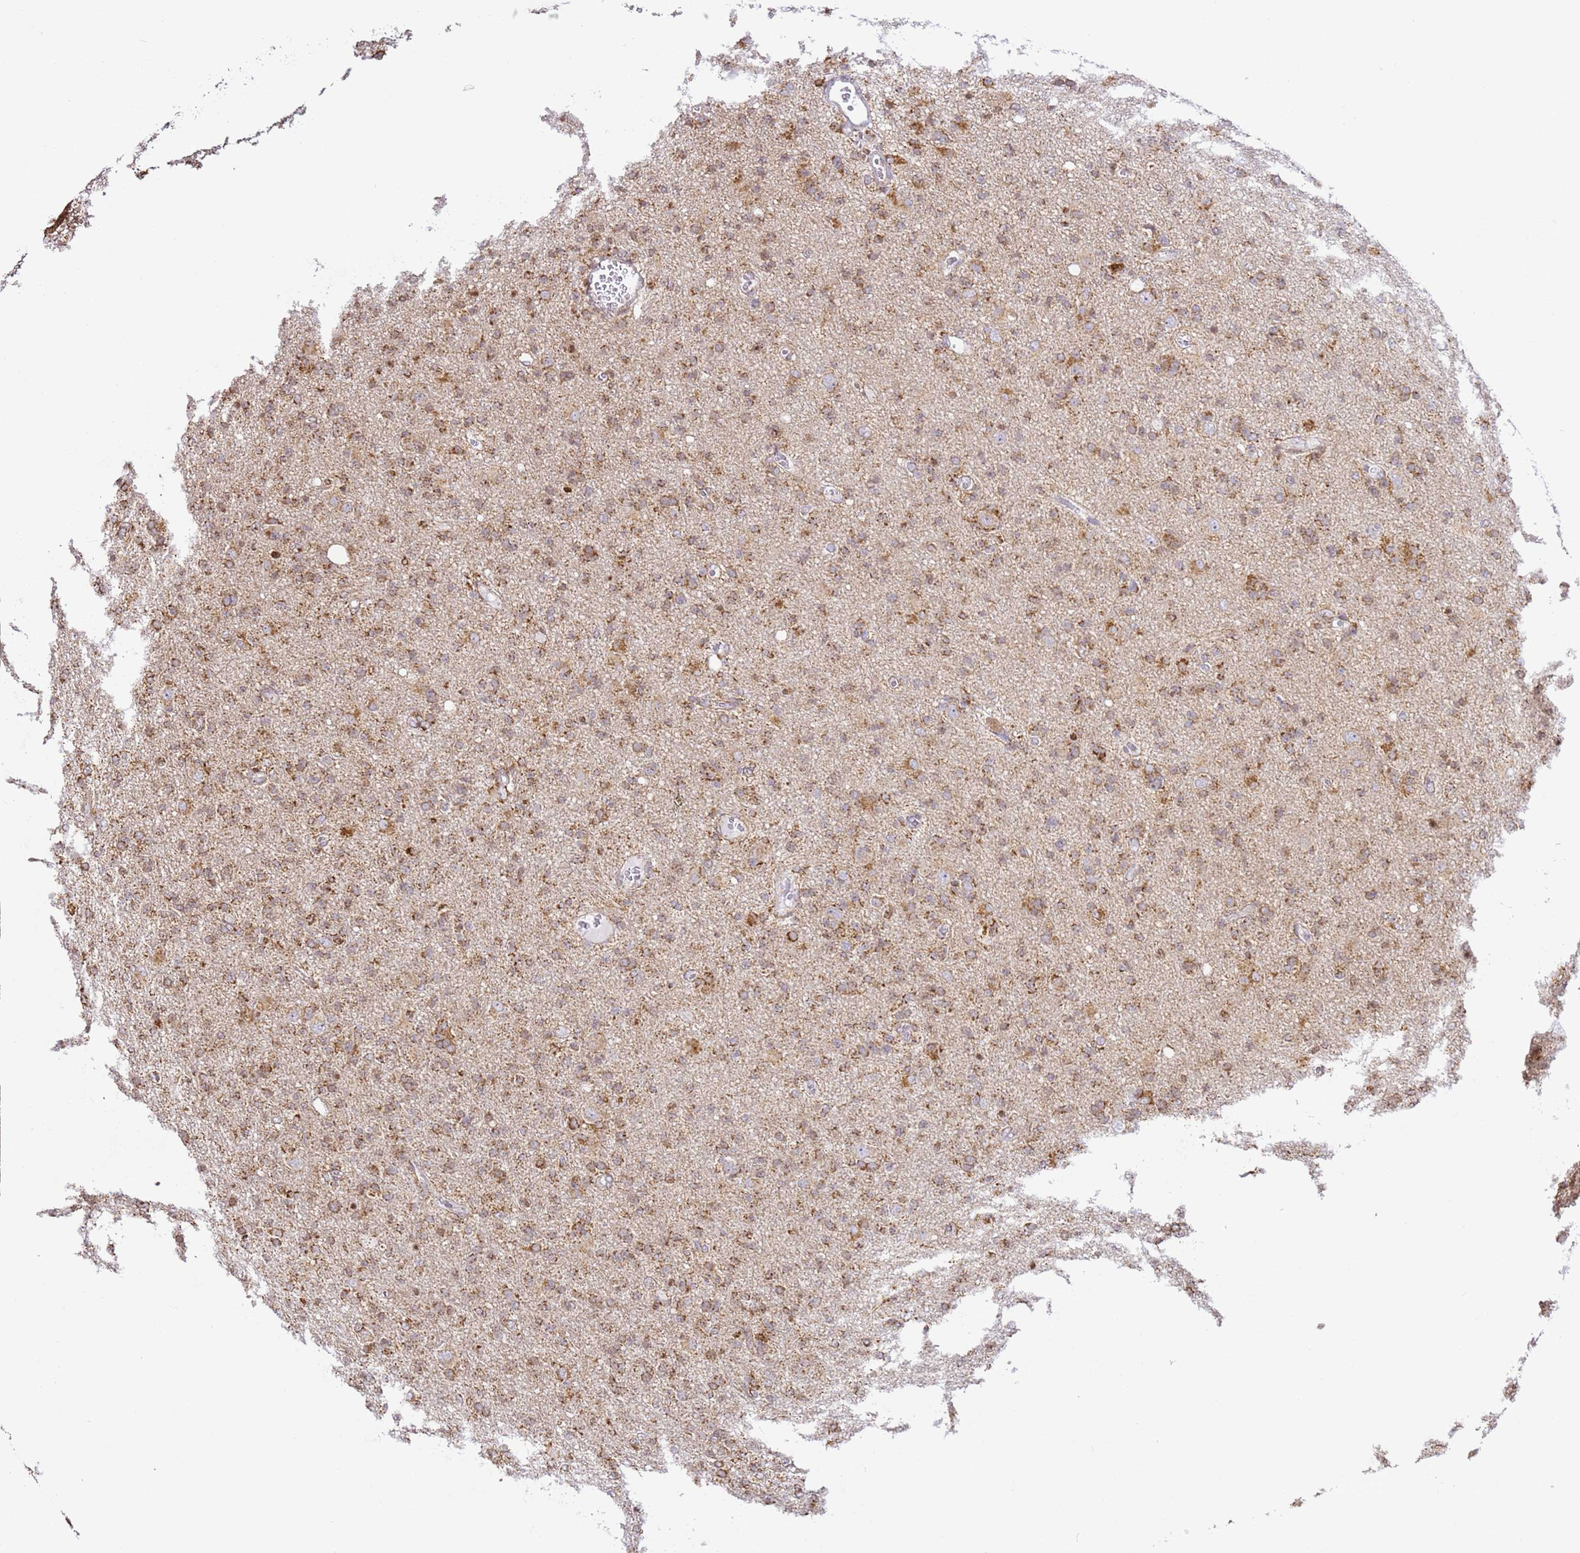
{"staining": {"intensity": "moderate", "quantity": ">75%", "location": "cytoplasmic/membranous"}, "tissue": "glioma", "cell_type": "Tumor cells", "image_type": "cancer", "snomed": [{"axis": "morphology", "description": "Glioma, malignant, High grade"}, {"axis": "topography", "description": "Brain"}], "caption": "A micrograph of human high-grade glioma (malignant) stained for a protein reveals moderate cytoplasmic/membranous brown staining in tumor cells. Ihc stains the protein of interest in brown and the nuclei are stained blue.", "gene": "HSPE1", "patient": {"sex": "female", "age": 57}}